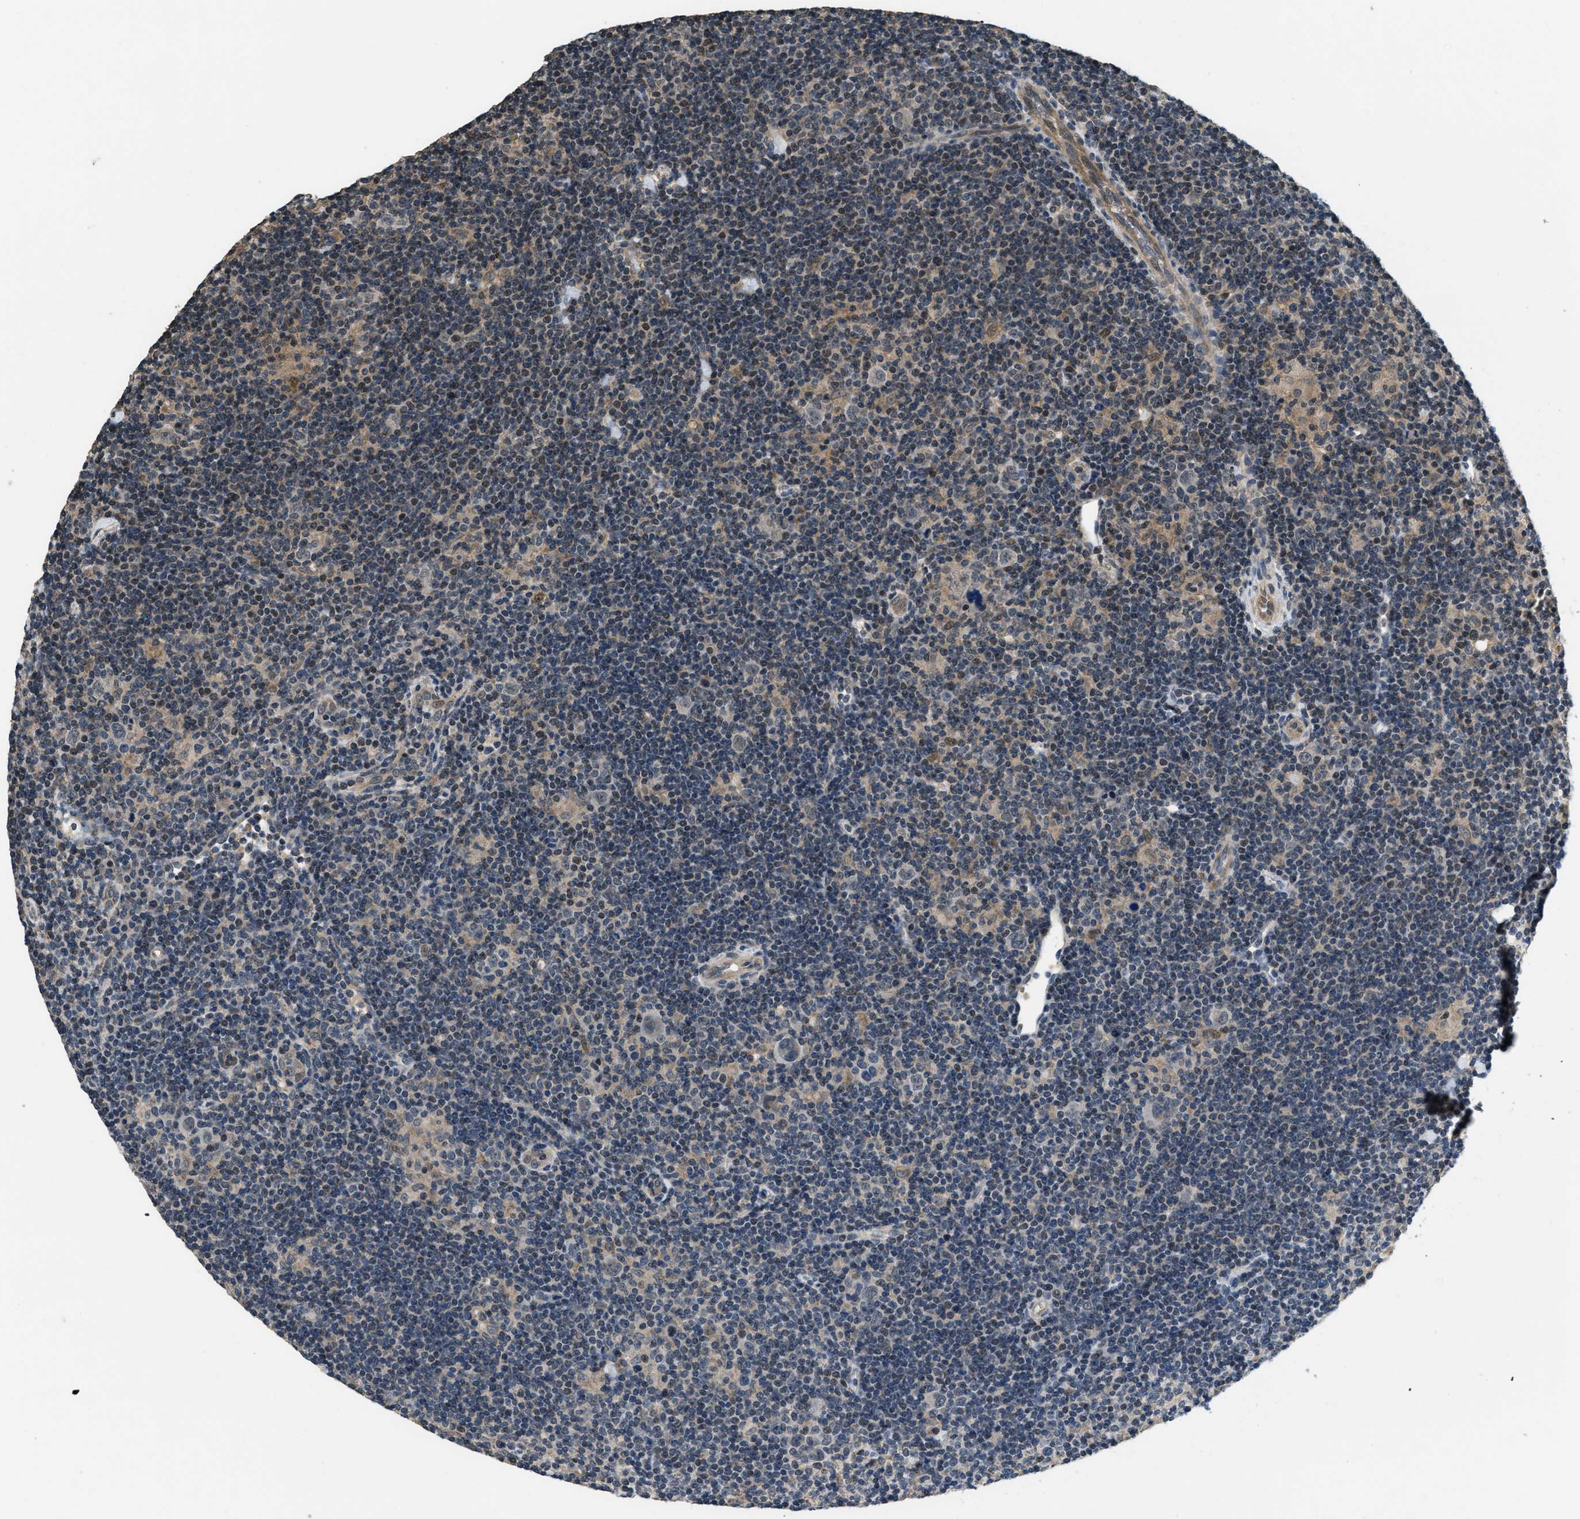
{"staining": {"intensity": "weak", "quantity": "<25%", "location": "nuclear"}, "tissue": "lymphoma", "cell_type": "Tumor cells", "image_type": "cancer", "snomed": [{"axis": "morphology", "description": "Hodgkin's disease, NOS"}, {"axis": "topography", "description": "Lymph node"}], "caption": "Immunohistochemistry micrograph of Hodgkin's disease stained for a protein (brown), which displays no staining in tumor cells.", "gene": "NAT1", "patient": {"sex": "female", "age": 57}}